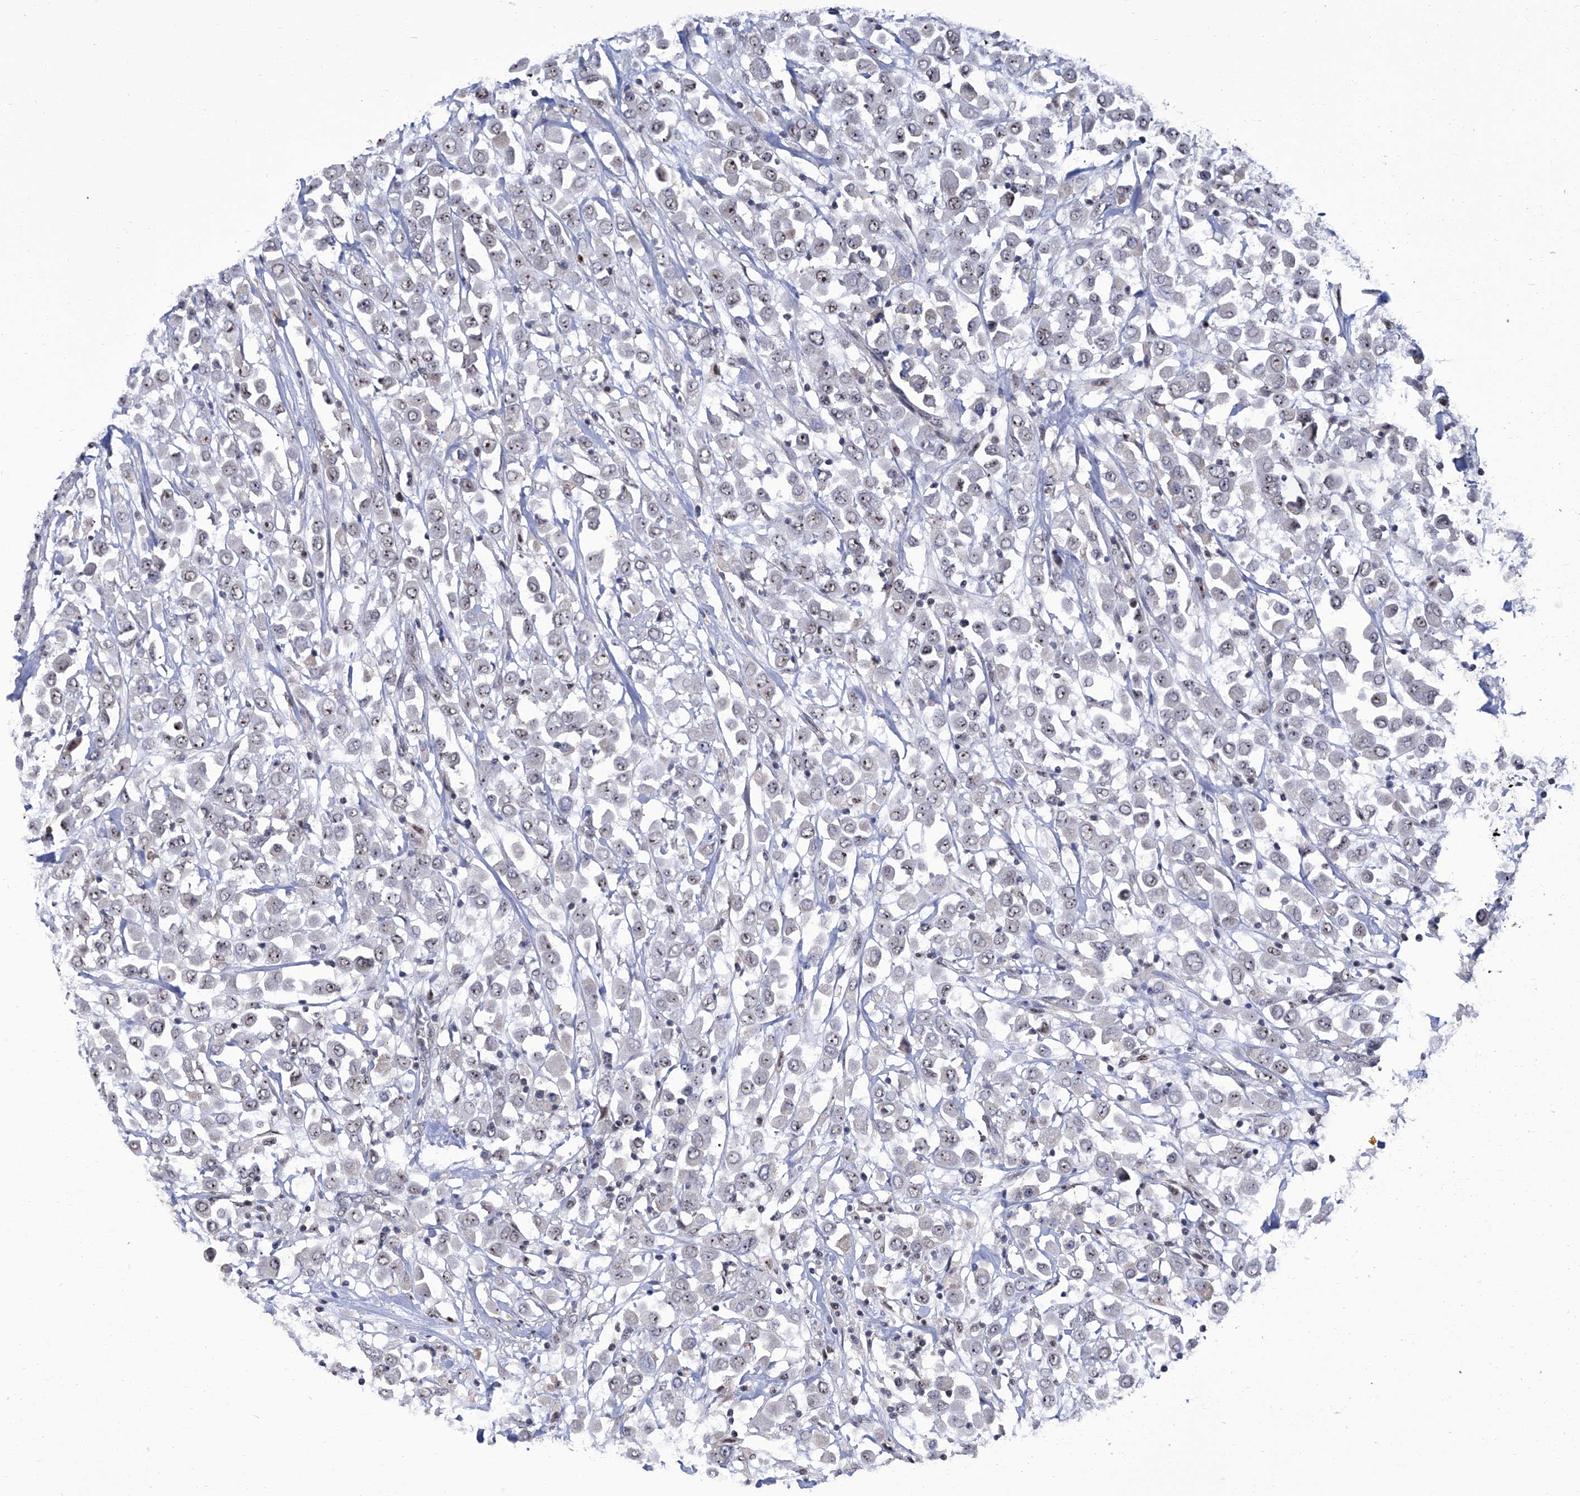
{"staining": {"intensity": "weak", "quantity": "<25%", "location": "nuclear"}, "tissue": "breast cancer", "cell_type": "Tumor cells", "image_type": "cancer", "snomed": [{"axis": "morphology", "description": "Duct carcinoma"}, {"axis": "topography", "description": "Breast"}], "caption": "The immunohistochemistry (IHC) photomicrograph has no significant staining in tumor cells of breast cancer tissue.", "gene": "CMTR1", "patient": {"sex": "female", "age": 61}}